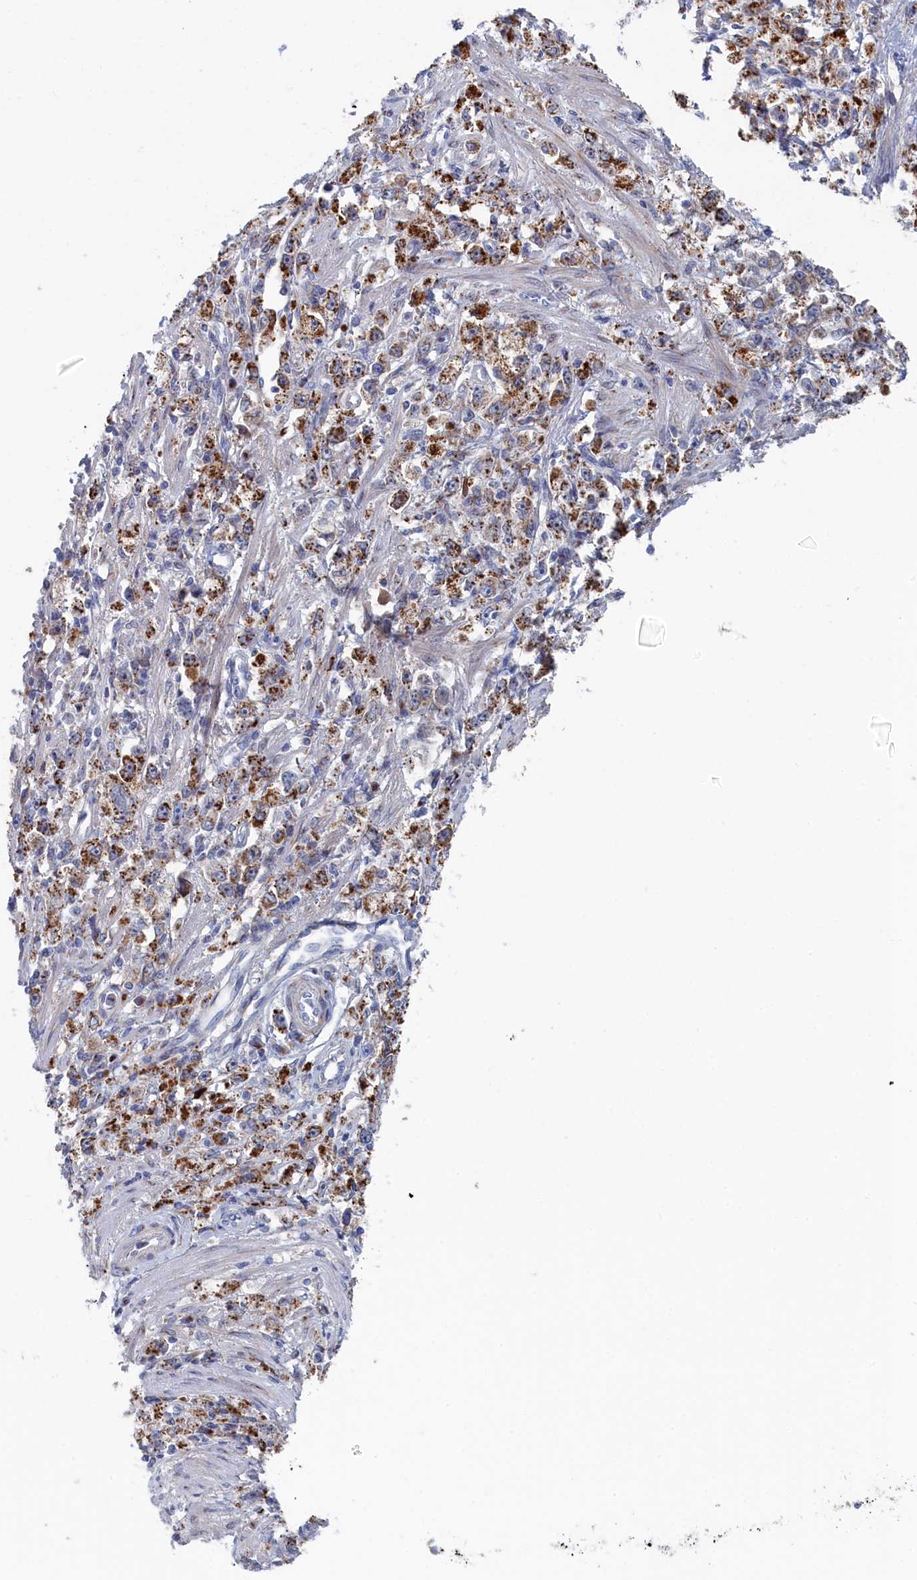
{"staining": {"intensity": "moderate", "quantity": ">75%", "location": "cytoplasmic/membranous"}, "tissue": "stomach cancer", "cell_type": "Tumor cells", "image_type": "cancer", "snomed": [{"axis": "morphology", "description": "Adenocarcinoma, NOS"}, {"axis": "topography", "description": "Stomach"}], "caption": "Protein positivity by IHC exhibits moderate cytoplasmic/membranous staining in about >75% of tumor cells in adenocarcinoma (stomach).", "gene": "IRX1", "patient": {"sex": "female", "age": 59}}